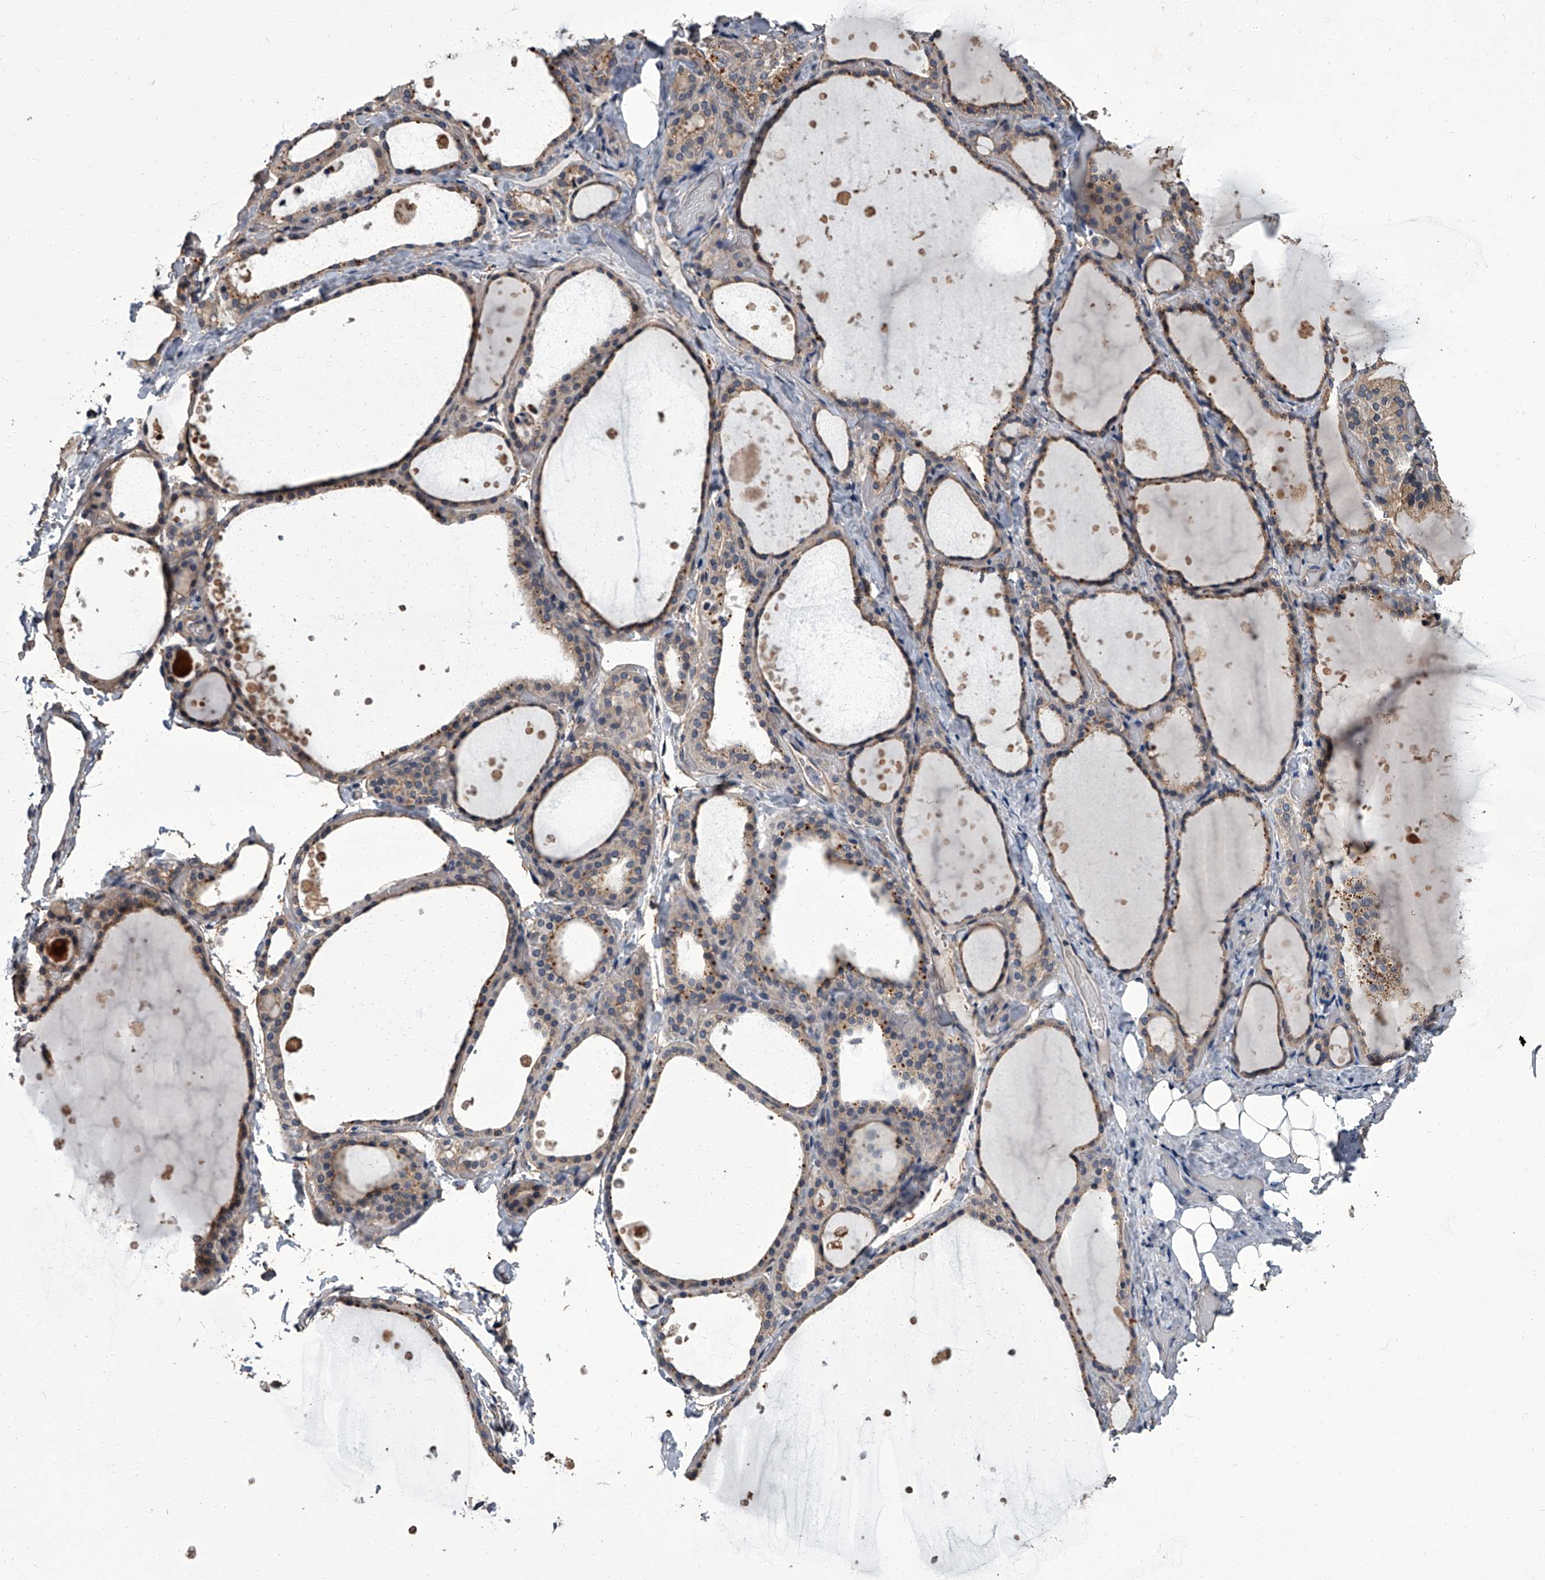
{"staining": {"intensity": "moderate", "quantity": "25%-75%", "location": "cytoplasmic/membranous"}, "tissue": "thyroid gland", "cell_type": "Glandular cells", "image_type": "normal", "snomed": [{"axis": "morphology", "description": "Normal tissue, NOS"}, {"axis": "topography", "description": "Thyroid gland"}], "caption": "The histopathology image displays immunohistochemical staining of benign thyroid gland. There is moderate cytoplasmic/membranous expression is identified in about 25%-75% of glandular cells. The staining was performed using DAB, with brown indicating positive protein expression. Nuclei are stained blue with hematoxylin.", "gene": "SIRT4", "patient": {"sex": "female", "age": 44}}